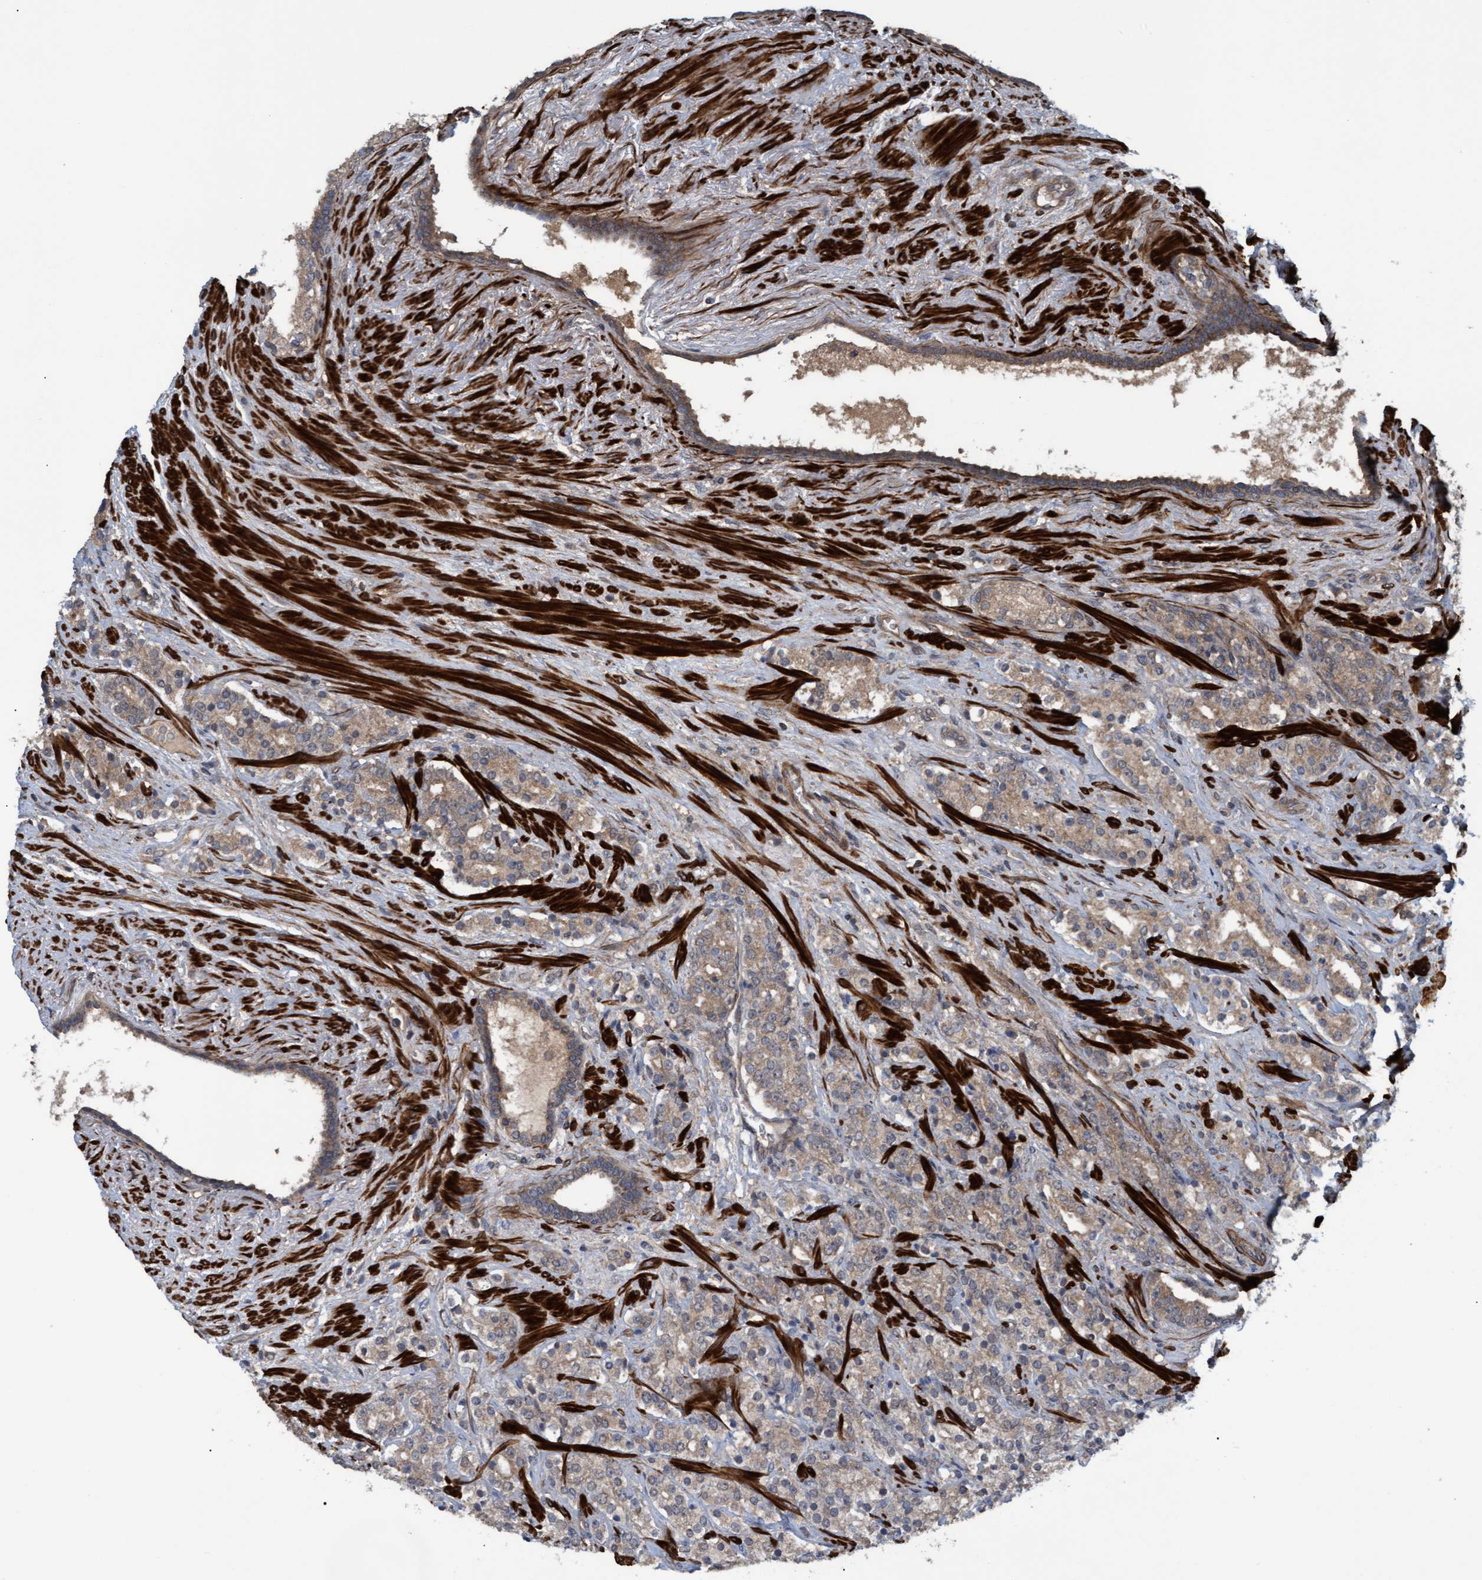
{"staining": {"intensity": "moderate", "quantity": ">75%", "location": "cytoplasmic/membranous"}, "tissue": "prostate cancer", "cell_type": "Tumor cells", "image_type": "cancer", "snomed": [{"axis": "morphology", "description": "Adenocarcinoma, High grade"}, {"axis": "topography", "description": "Prostate"}], "caption": "An immunohistochemistry image of neoplastic tissue is shown. Protein staining in brown shows moderate cytoplasmic/membranous positivity in prostate cancer within tumor cells.", "gene": "GGT6", "patient": {"sex": "male", "age": 71}}